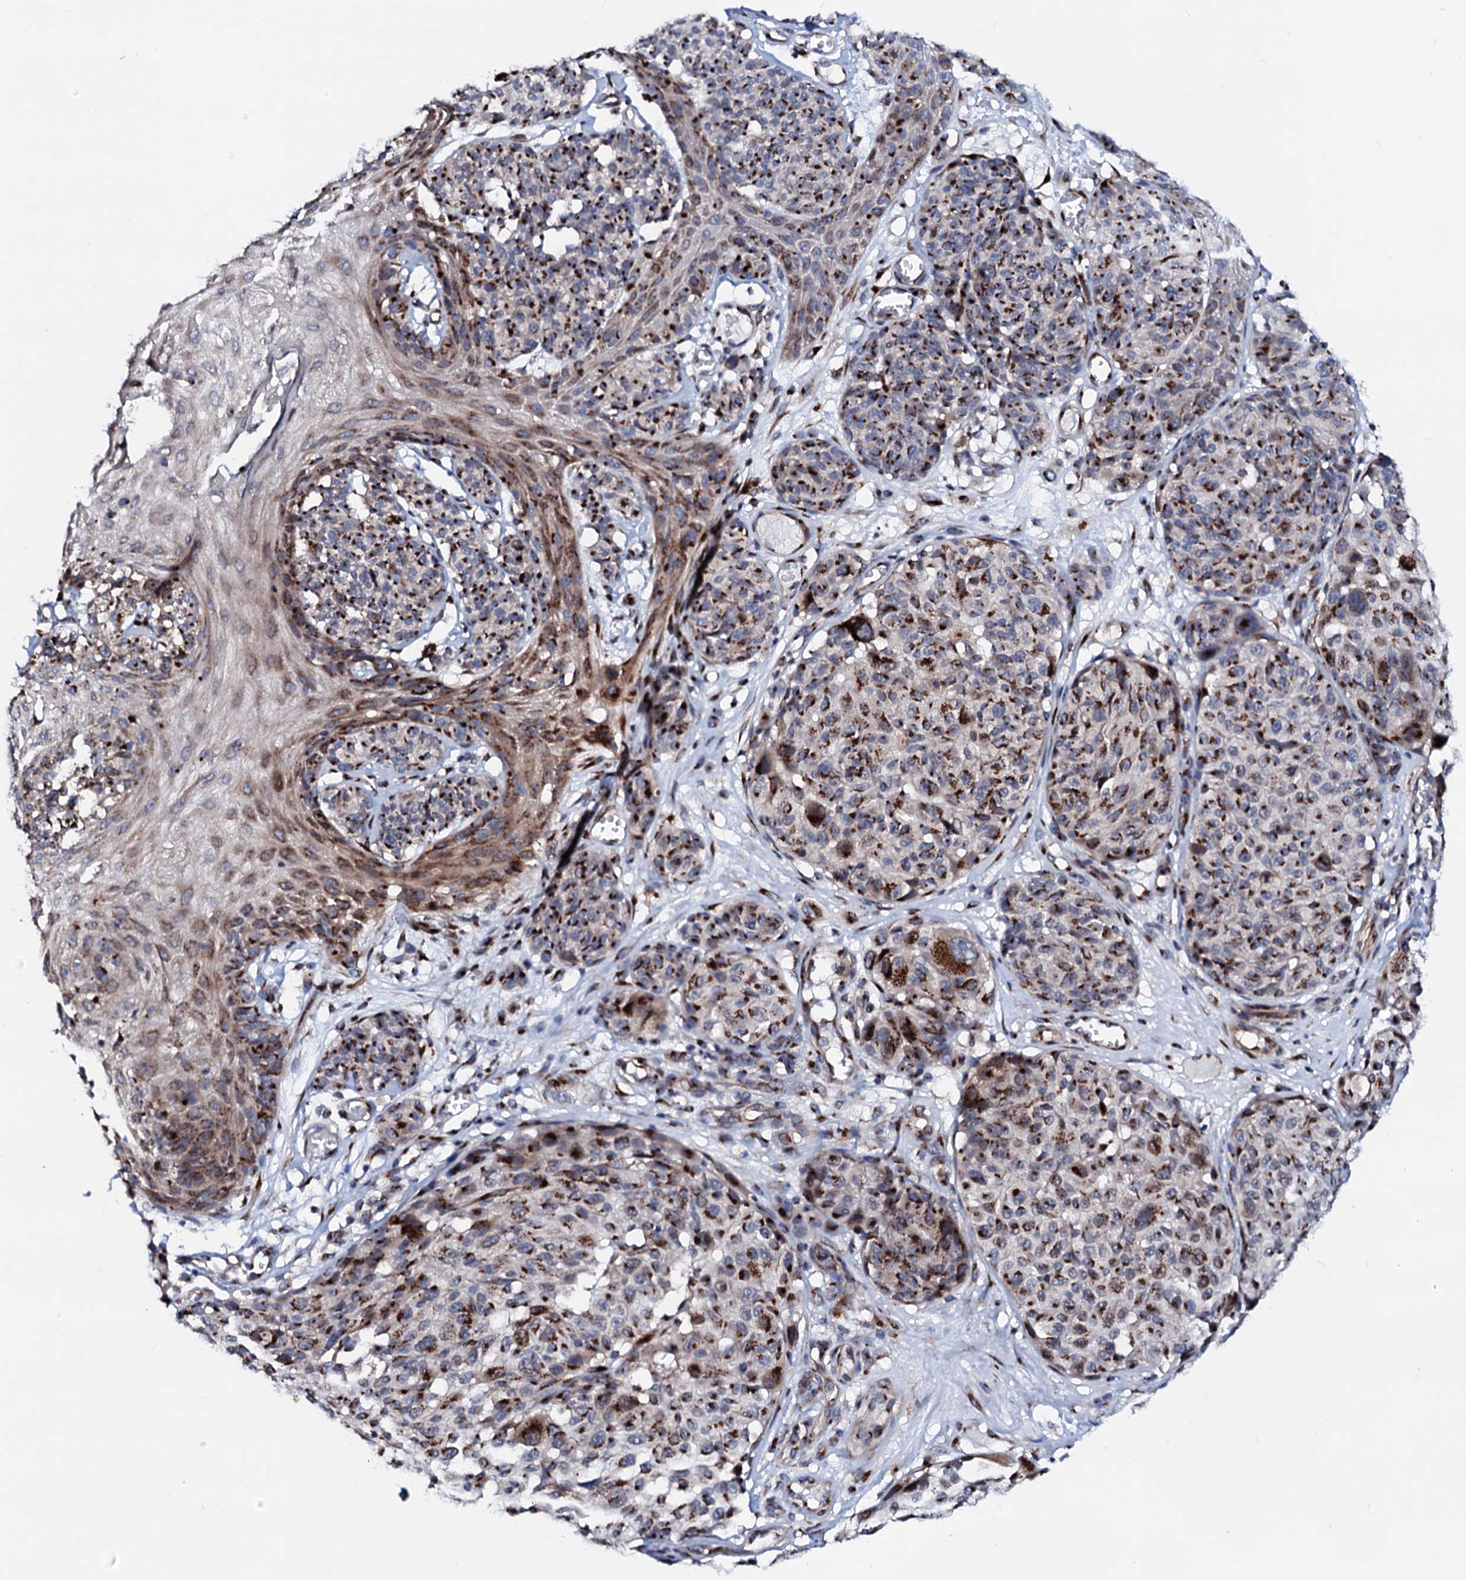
{"staining": {"intensity": "moderate", "quantity": ">75%", "location": "cytoplasmic/membranous"}, "tissue": "melanoma", "cell_type": "Tumor cells", "image_type": "cancer", "snomed": [{"axis": "morphology", "description": "Malignant melanoma, NOS"}, {"axis": "topography", "description": "Skin"}], "caption": "Immunohistochemical staining of melanoma shows moderate cytoplasmic/membranous protein positivity in about >75% of tumor cells.", "gene": "TMCO3", "patient": {"sex": "male", "age": 83}}